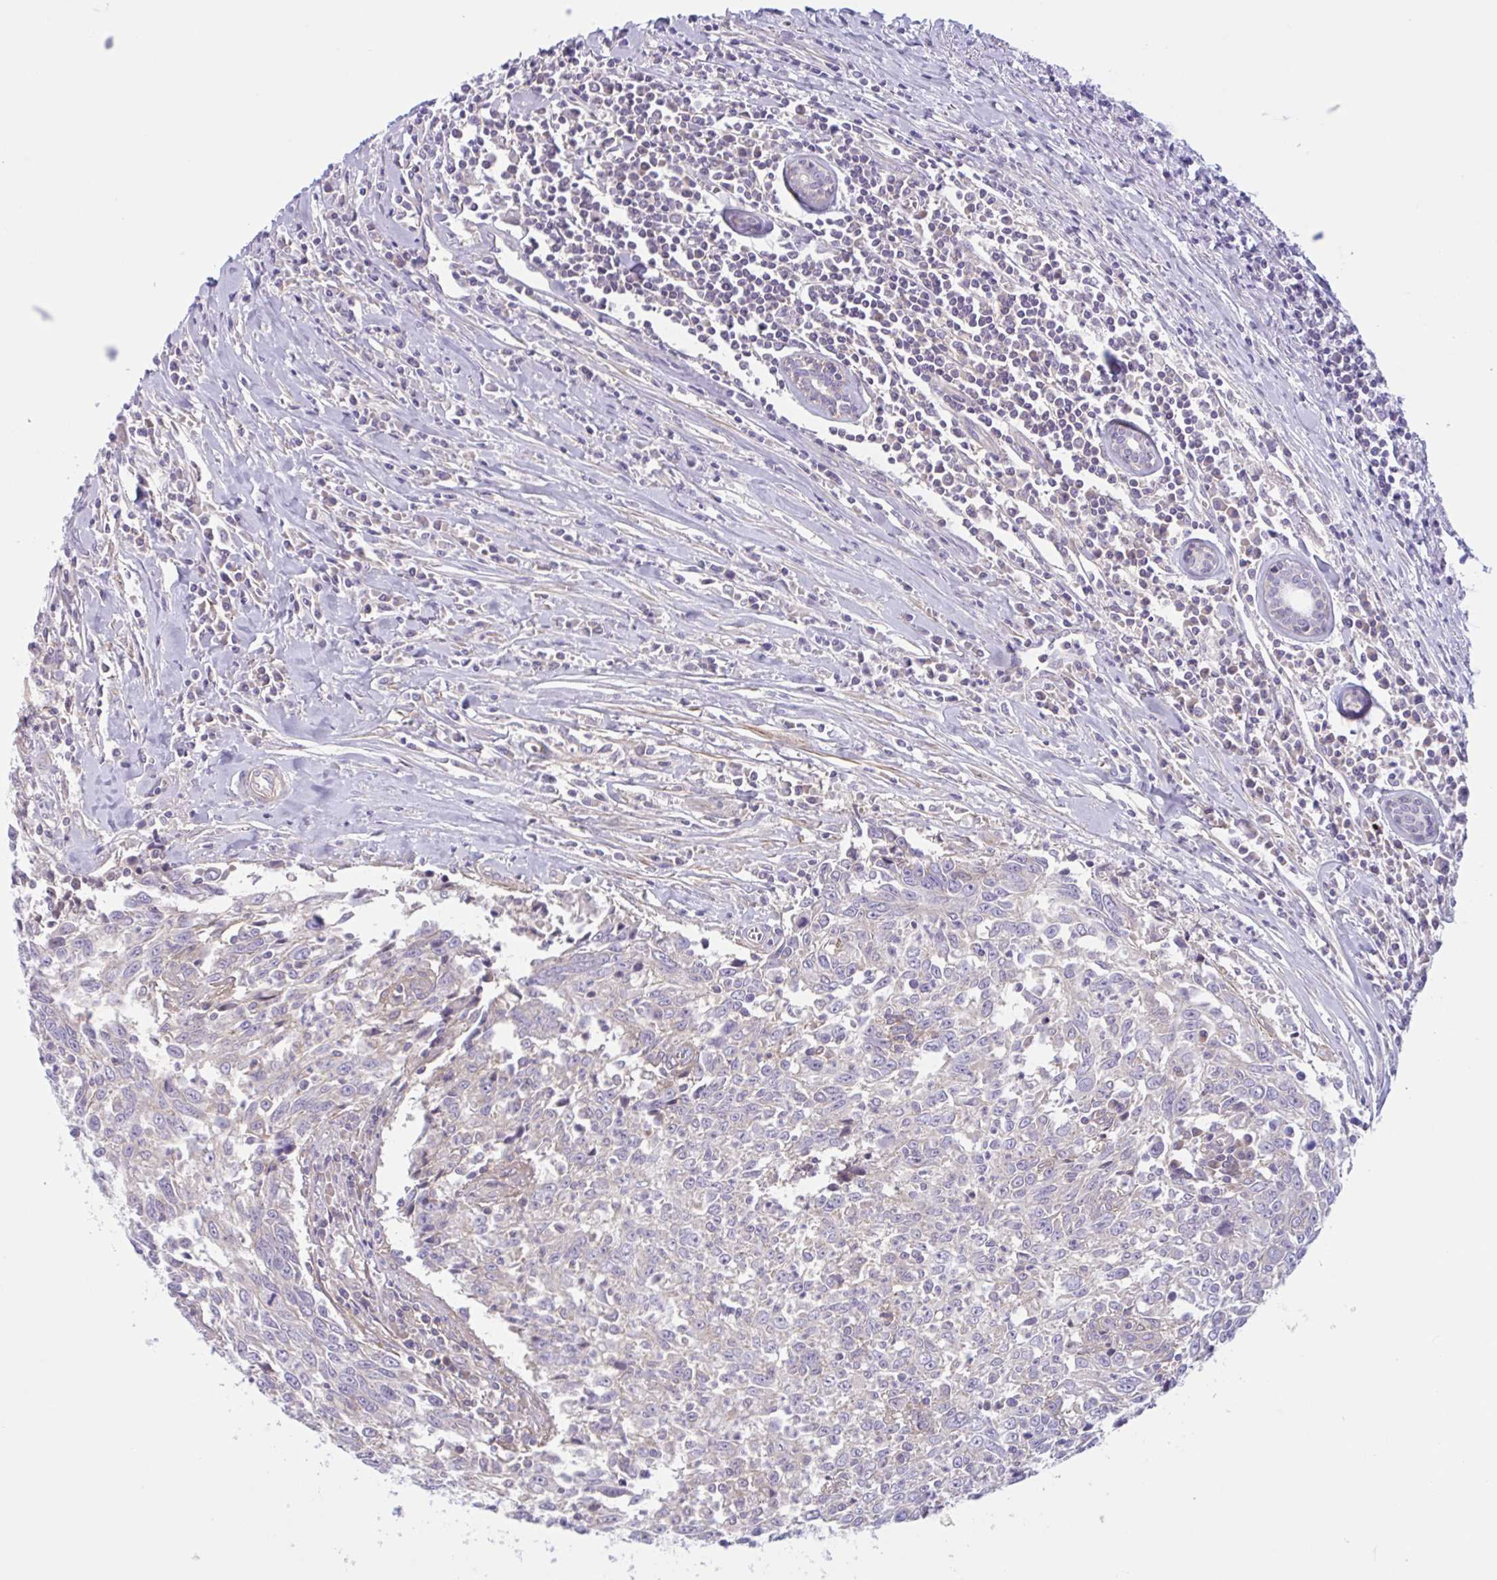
{"staining": {"intensity": "negative", "quantity": "none", "location": "none"}, "tissue": "breast cancer", "cell_type": "Tumor cells", "image_type": "cancer", "snomed": [{"axis": "morphology", "description": "Duct carcinoma"}, {"axis": "topography", "description": "Breast"}], "caption": "Immunohistochemistry image of human invasive ductal carcinoma (breast) stained for a protein (brown), which shows no positivity in tumor cells.", "gene": "WNT9B", "patient": {"sex": "female", "age": 50}}